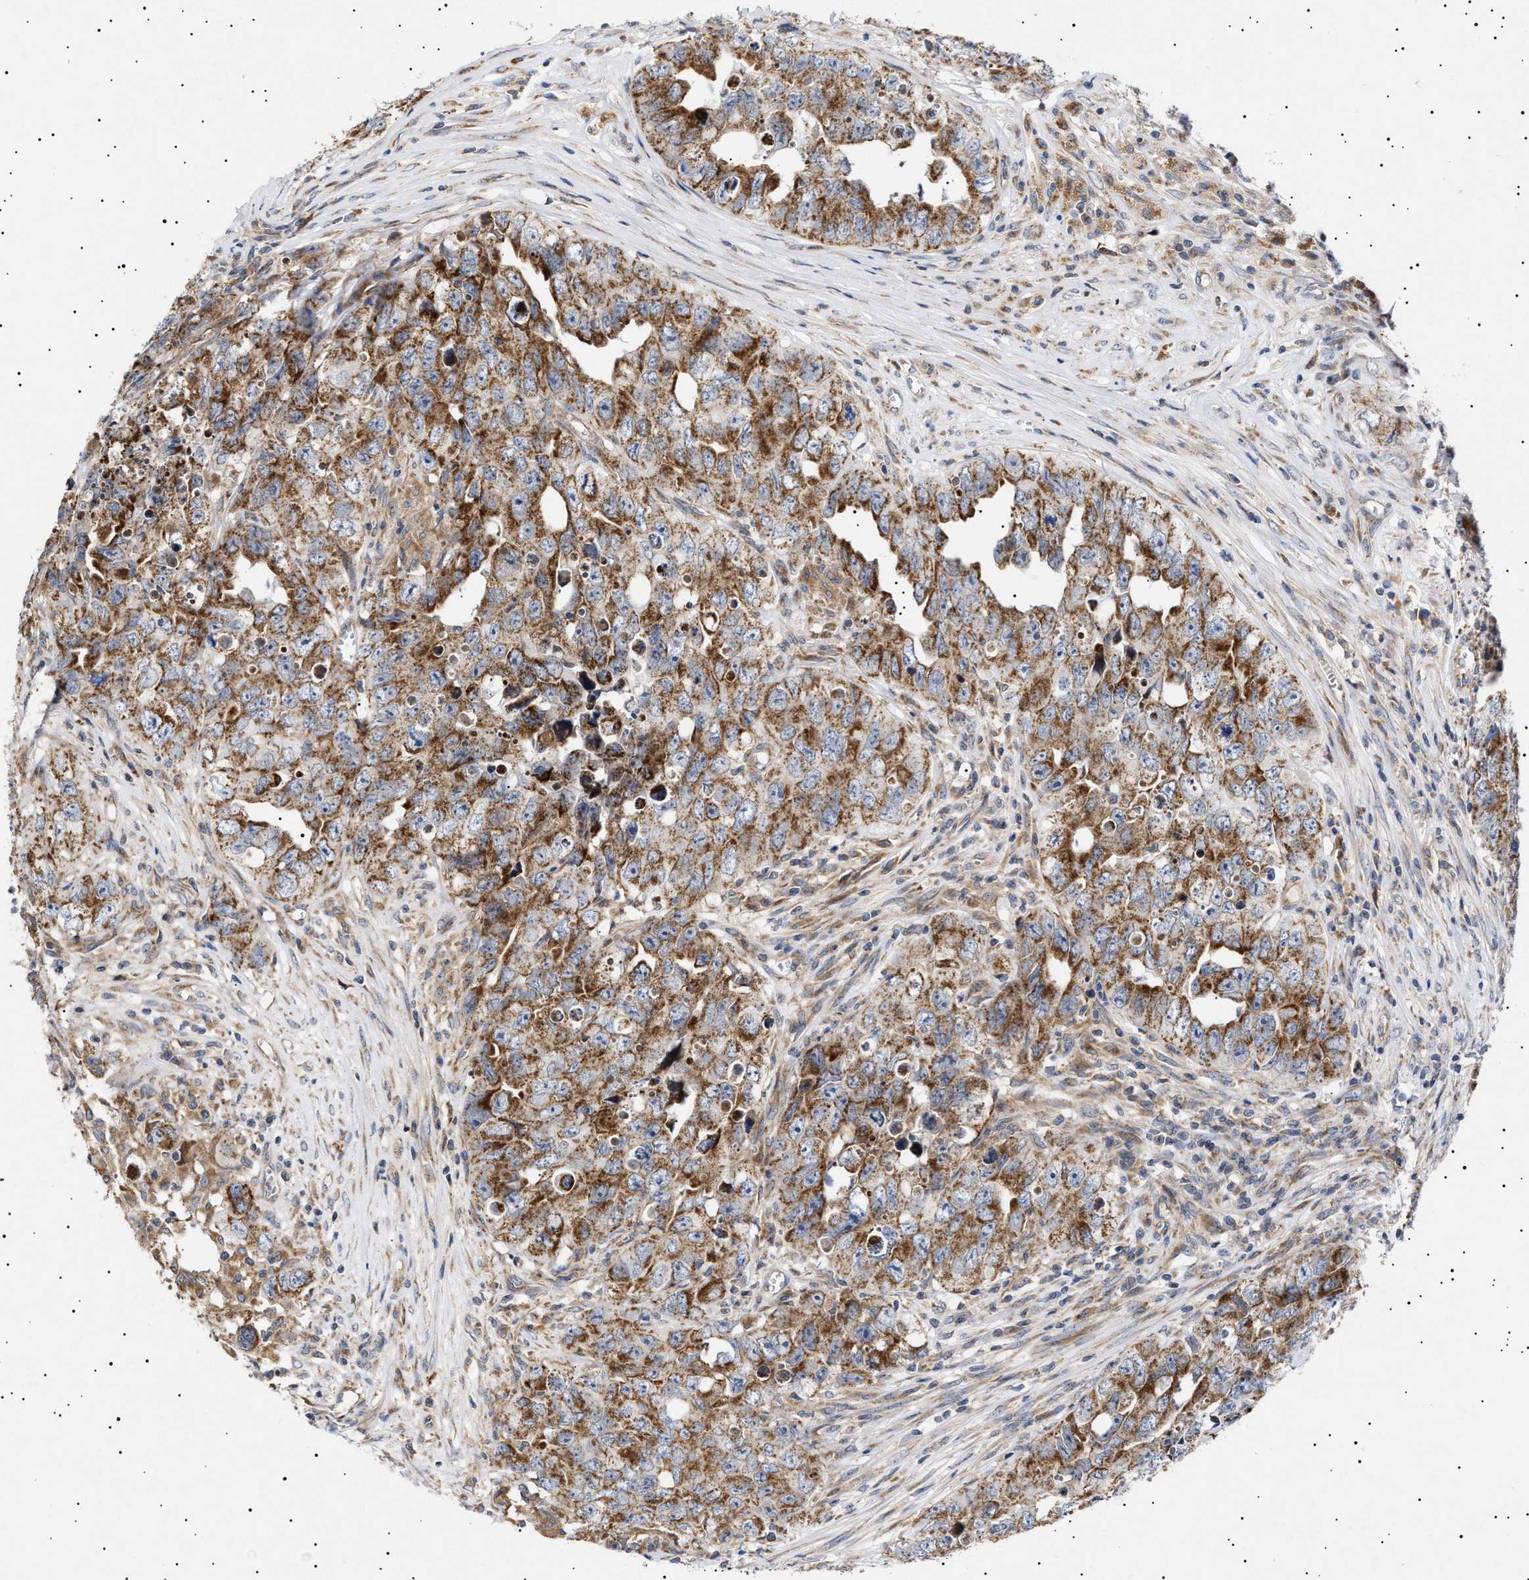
{"staining": {"intensity": "moderate", "quantity": ">75%", "location": "cytoplasmic/membranous"}, "tissue": "testis cancer", "cell_type": "Tumor cells", "image_type": "cancer", "snomed": [{"axis": "morphology", "description": "Seminoma, NOS"}, {"axis": "morphology", "description": "Carcinoma, Embryonal, NOS"}, {"axis": "topography", "description": "Testis"}], "caption": "Tumor cells reveal moderate cytoplasmic/membranous positivity in about >75% of cells in testis seminoma.", "gene": "MRPL10", "patient": {"sex": "male", "age": 43}}